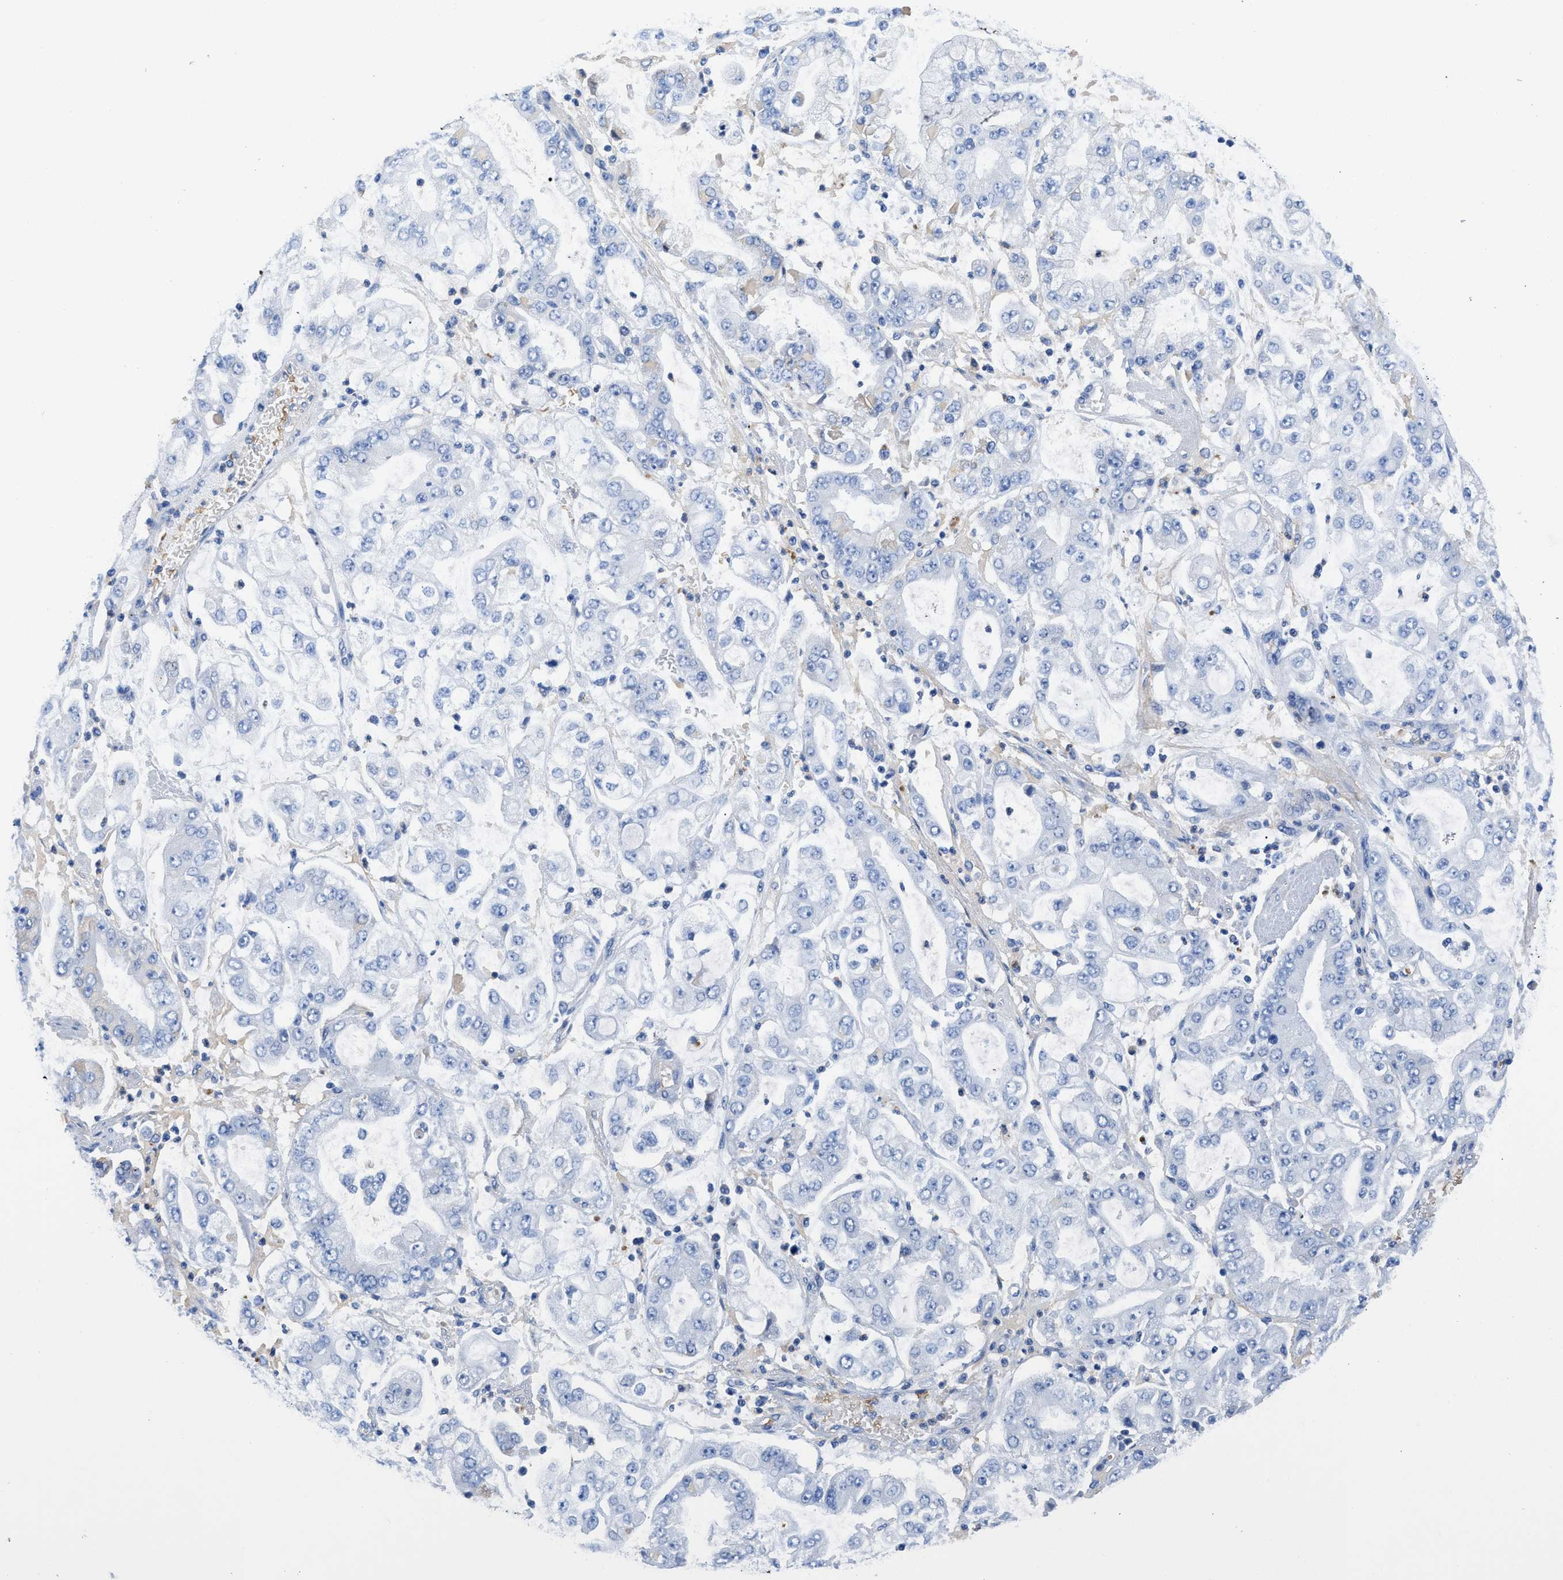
{"staining": {"intensity": "negative", "quantity": "none", "location": "none"}, "tissue": "stomach cancer", "cell_type": "Tumor cells", "image_type": "cancer", "snomed": [{"axis": "morphology", "description": "Adenocarcinoma, NOS"}, {"axis": "topography", "description": "Stomach"}], "caption": "A micrograph of stomach cancer (adenocarcinoma) stained for a protein exhibits no brown staining in tumor cells.", "gene": "NEB", "patient": {"sex": "male", "age": 76}}